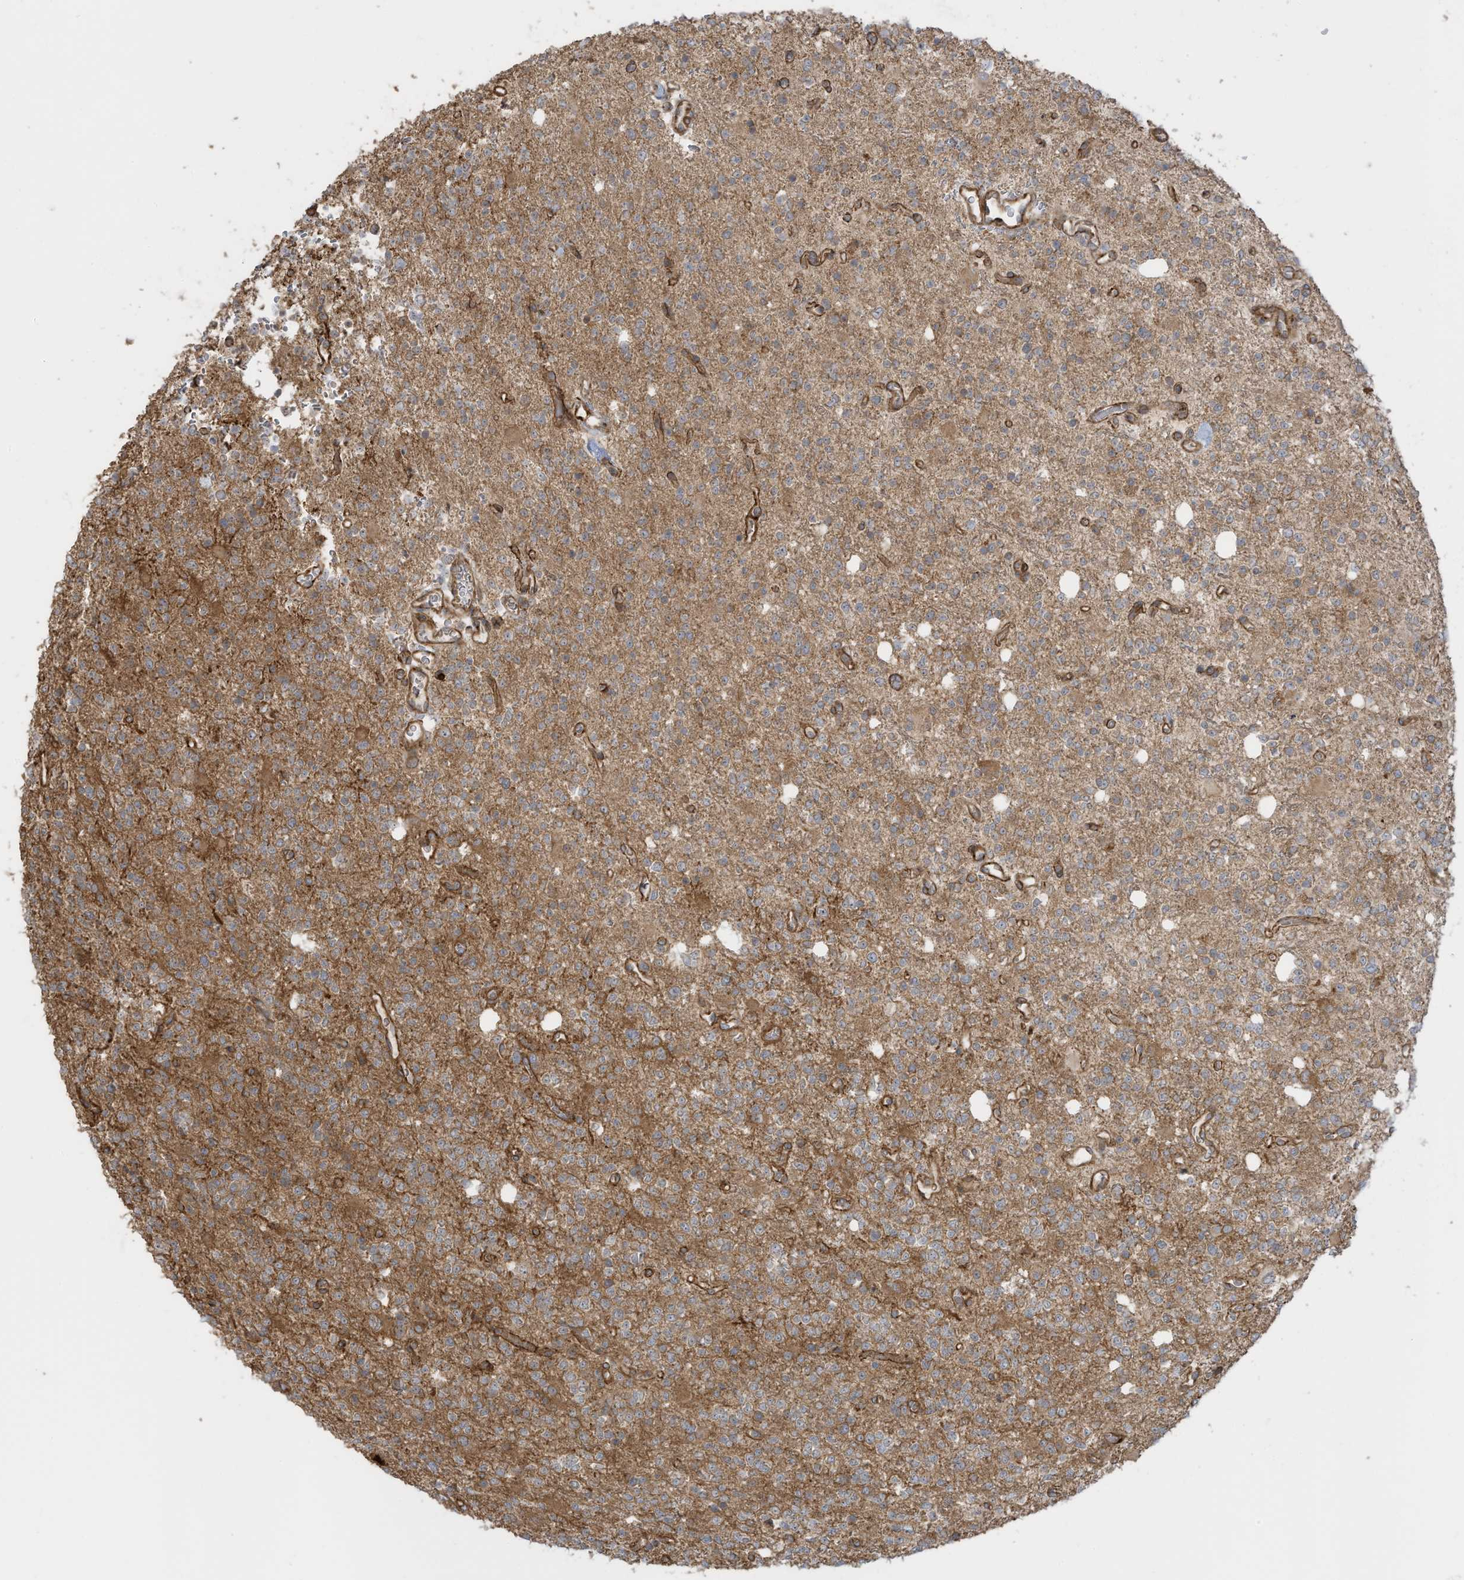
{"staining": {"intensity": "weak", "quantity": "25%-75%", "location": "cytoplasmic/membranous"}, "tissue": "glioma", "cell_type": "Tumor cells", "image_type": "cancer", "snomed": [{"axis": "morphology", "description": "Glioma, malignant, High grade"}, {"axis": "topography", "description": "Brain"}], "caption": "This histopathology image exhibits IHC staining of human glioma, with low weak cytoplasmic/membranous staining in about 25%-75% of tumor cells.", "gene": "ENTR1", "patient": {"sex": "female", "age": 62}}